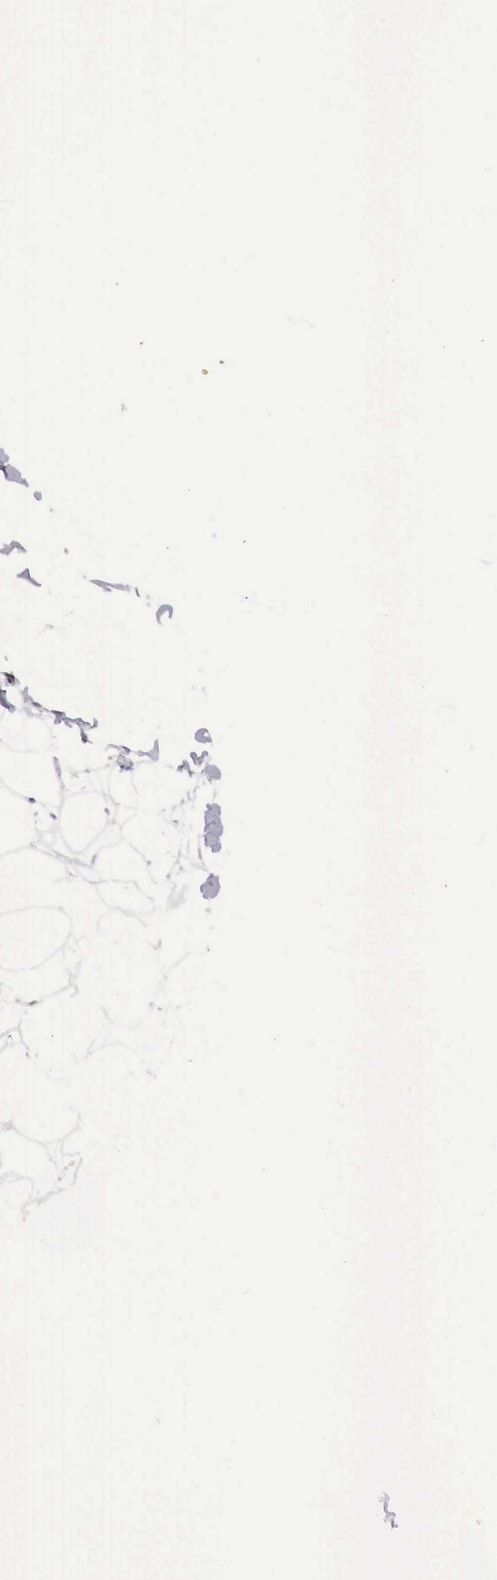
{"staining": {"intensity": "negative", "quantity": "none", "location": "none"}, "tissue": "adipose tissue", "cell_type": "Adipocytes", "image_type": "normal", "snomed": [{"axis": "morphology", "description": "Normal tissue, NOS"}, {"axis": "topography", "description": "Breast"}], "caption": "DAB (3,3'-diaminobenzidine) immunohistochemical staining of normal human adipose tissue exhibits no significant positivity in adipocytes.", "gene": "ITIH6", "patient": {"sex": "female", "age": 45}}